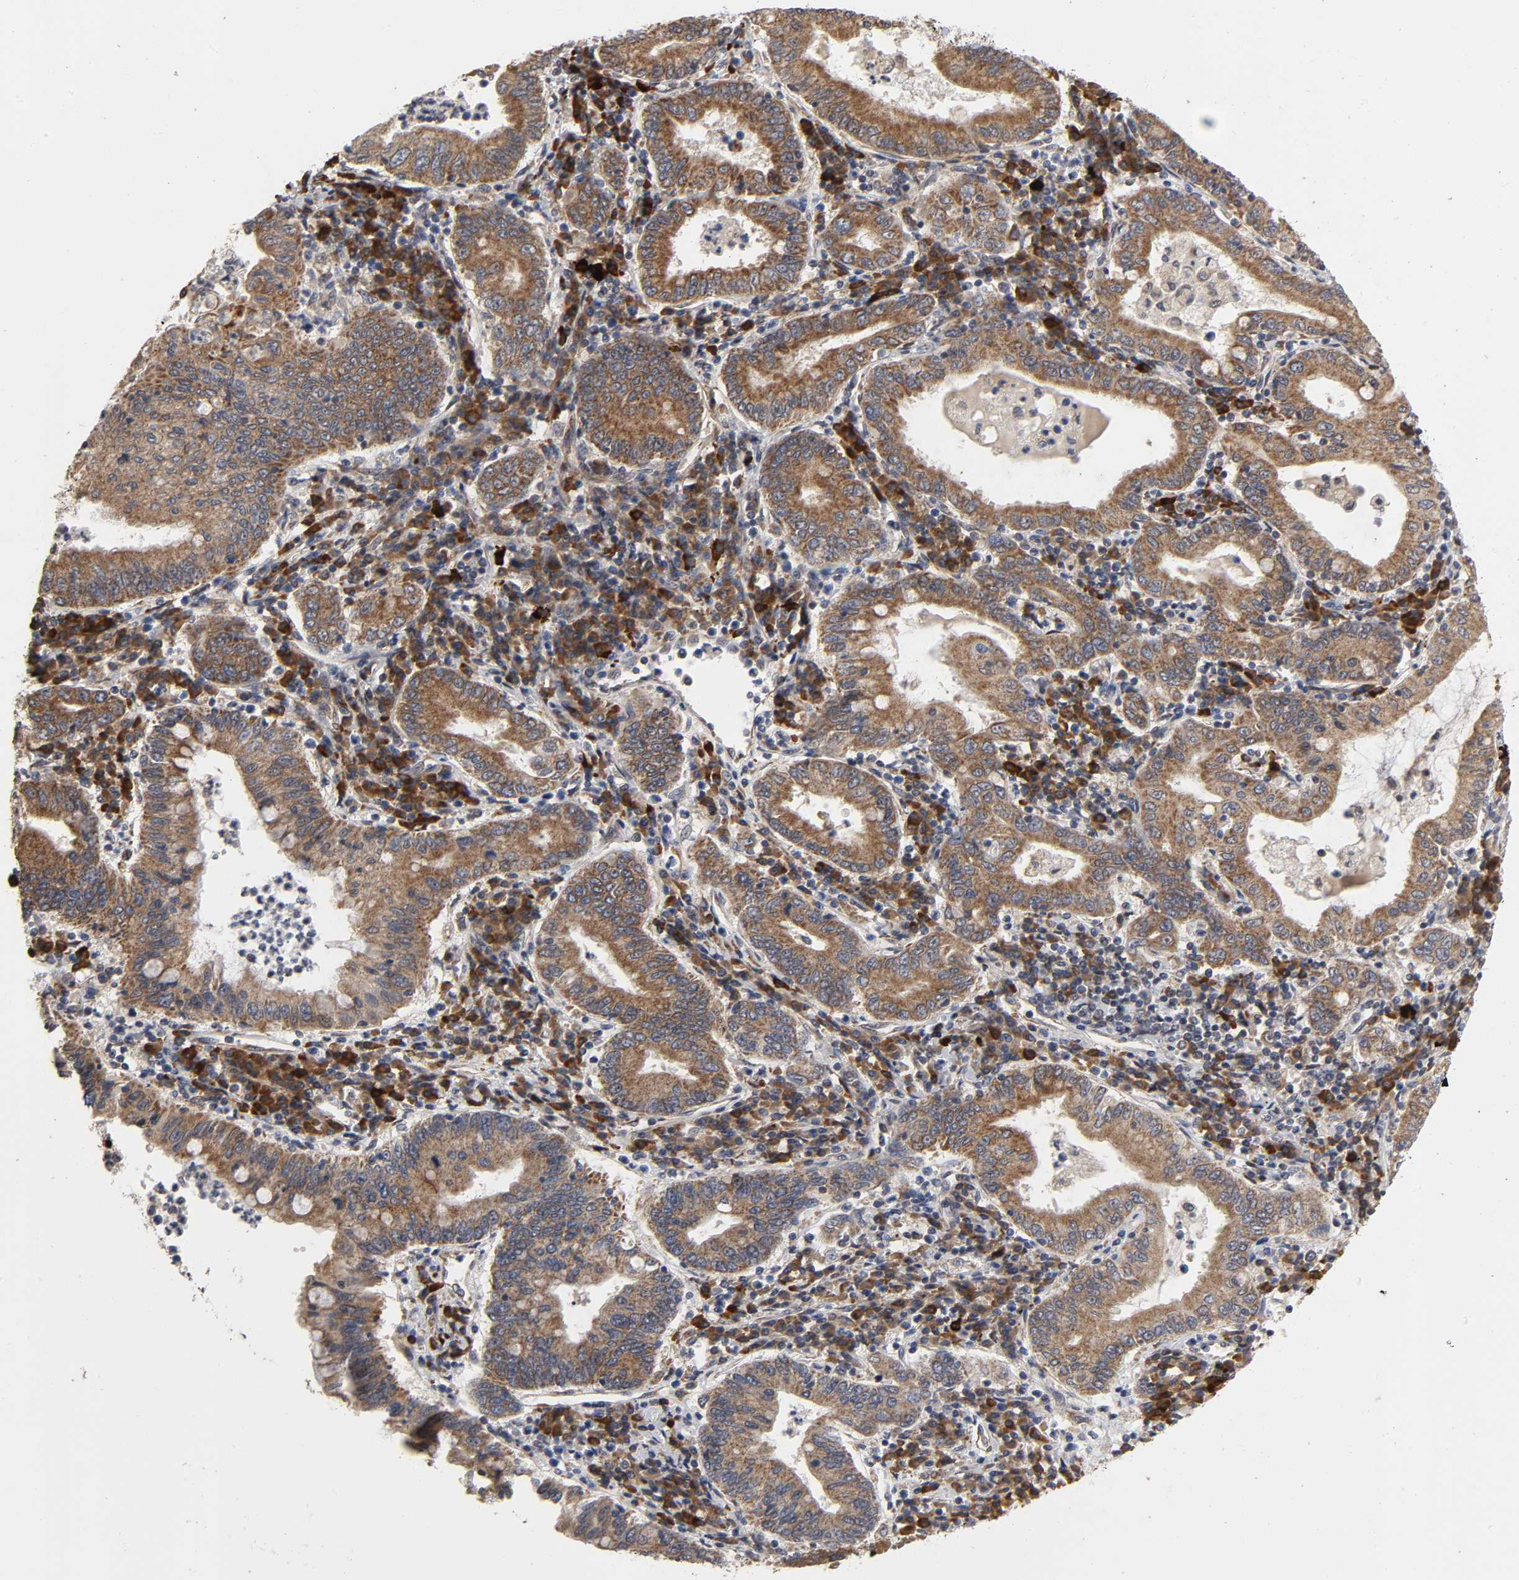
{"staining": {"intensity": "moderate", "quantity": ">75%", "location": "cytoplasmic/membranous"}, "tissue": "stomach cancer", "cell_type": "Tumor cells", "image_type": "cancer", "snomed": [{"axis": "morphology", "description": "Normal tissue, NOS"}, {"axis": "morphology", "description": "Adenocarcinoma, NOS"}, {"axis": "topography", "description": "Esophagus"}, {"axis": "topography", "description": "Stomach, upper"}, {"axis": "topography", "description": "Peripheral nerve tissue"}], "caption": "IHC micrograph of neoplastic tissue: stomach adenocarcinoma stained using immunohistochemistry (IHC) exhibits medium levels of moderate protein expression localized specifically in the cytoplasmic/membranous of tumor cells, appearing as a cytoplasmic/membranous brown color.", "gene": "SLC30A9", "patient": {"sex": "male", "age": 62}}